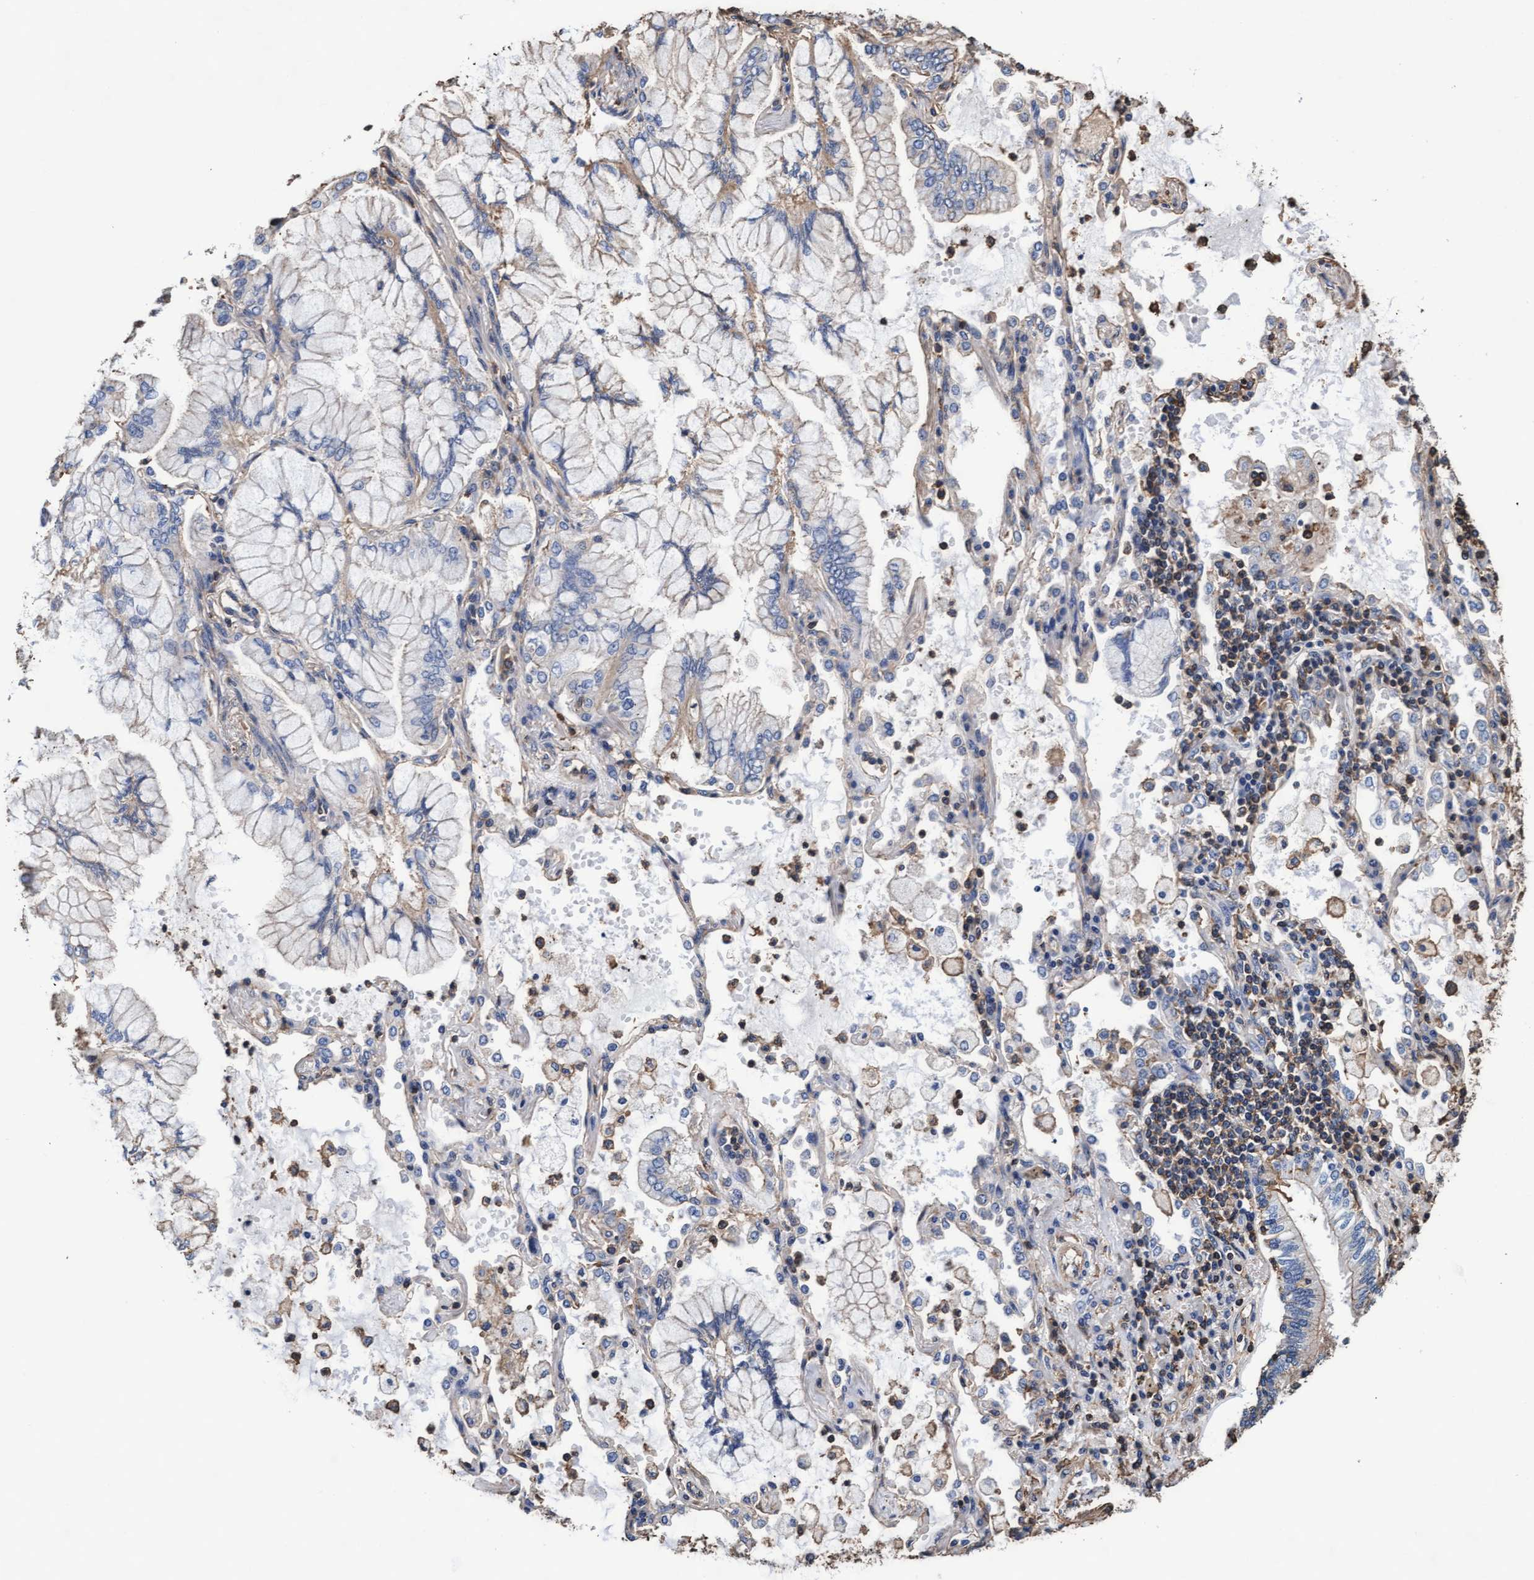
{"staining": {"intensity": "negative", "quantity": "none", "location": "none"}, "tissue": "lung cancer", "cell_type": "Tumor cells", "image_type": "cancer", "snomed": [{"axis": "morphology", "description": "Adenocarcinoma, NOS"}, {"axis": "topography", "description": "Lung"}], "caption": "Image shows no significant protein expression in tumor cells of lung cancer (adenocarcinoma).", "gene": "GRHPR", "patient": {"sex": "female", "age": 70}}